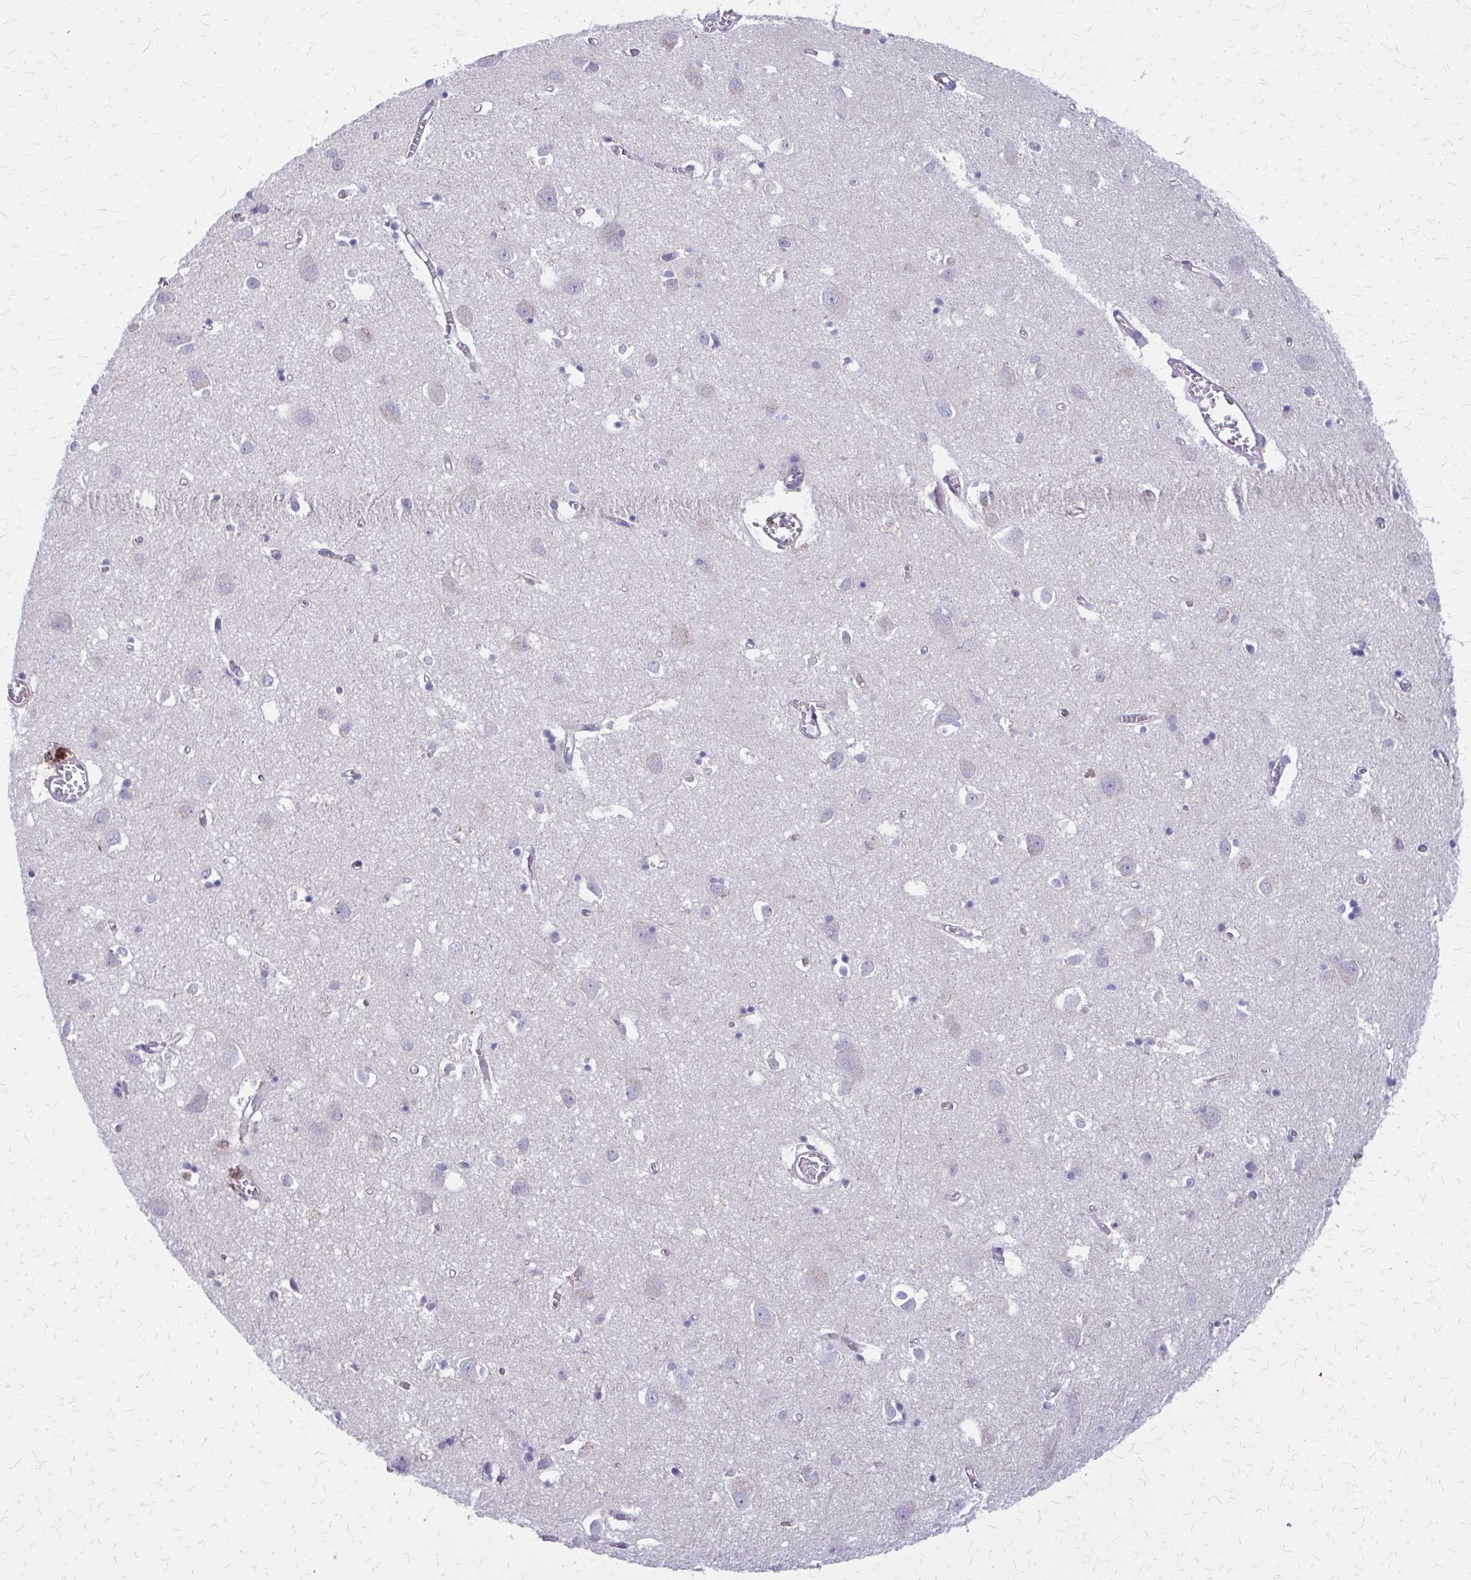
{"staining": {"intensity": "negative", "quantity": "none", "location": "none"}, "tissue": "cerebral cortex", "cell_type": "Endothelial cells", "image_type": "normal", "snomed": [{"axis": "morphology", "description": "Normal tissue, NOS"}, {"axis": "topography", "description": "Cerebral cortex"}], "caption": "Photomicrograph shows no protein positivity in endothelial cells of normal cerebral cortex.", "gene": "GLYATL2", "patient": {"sex": "male", "age": 70}}